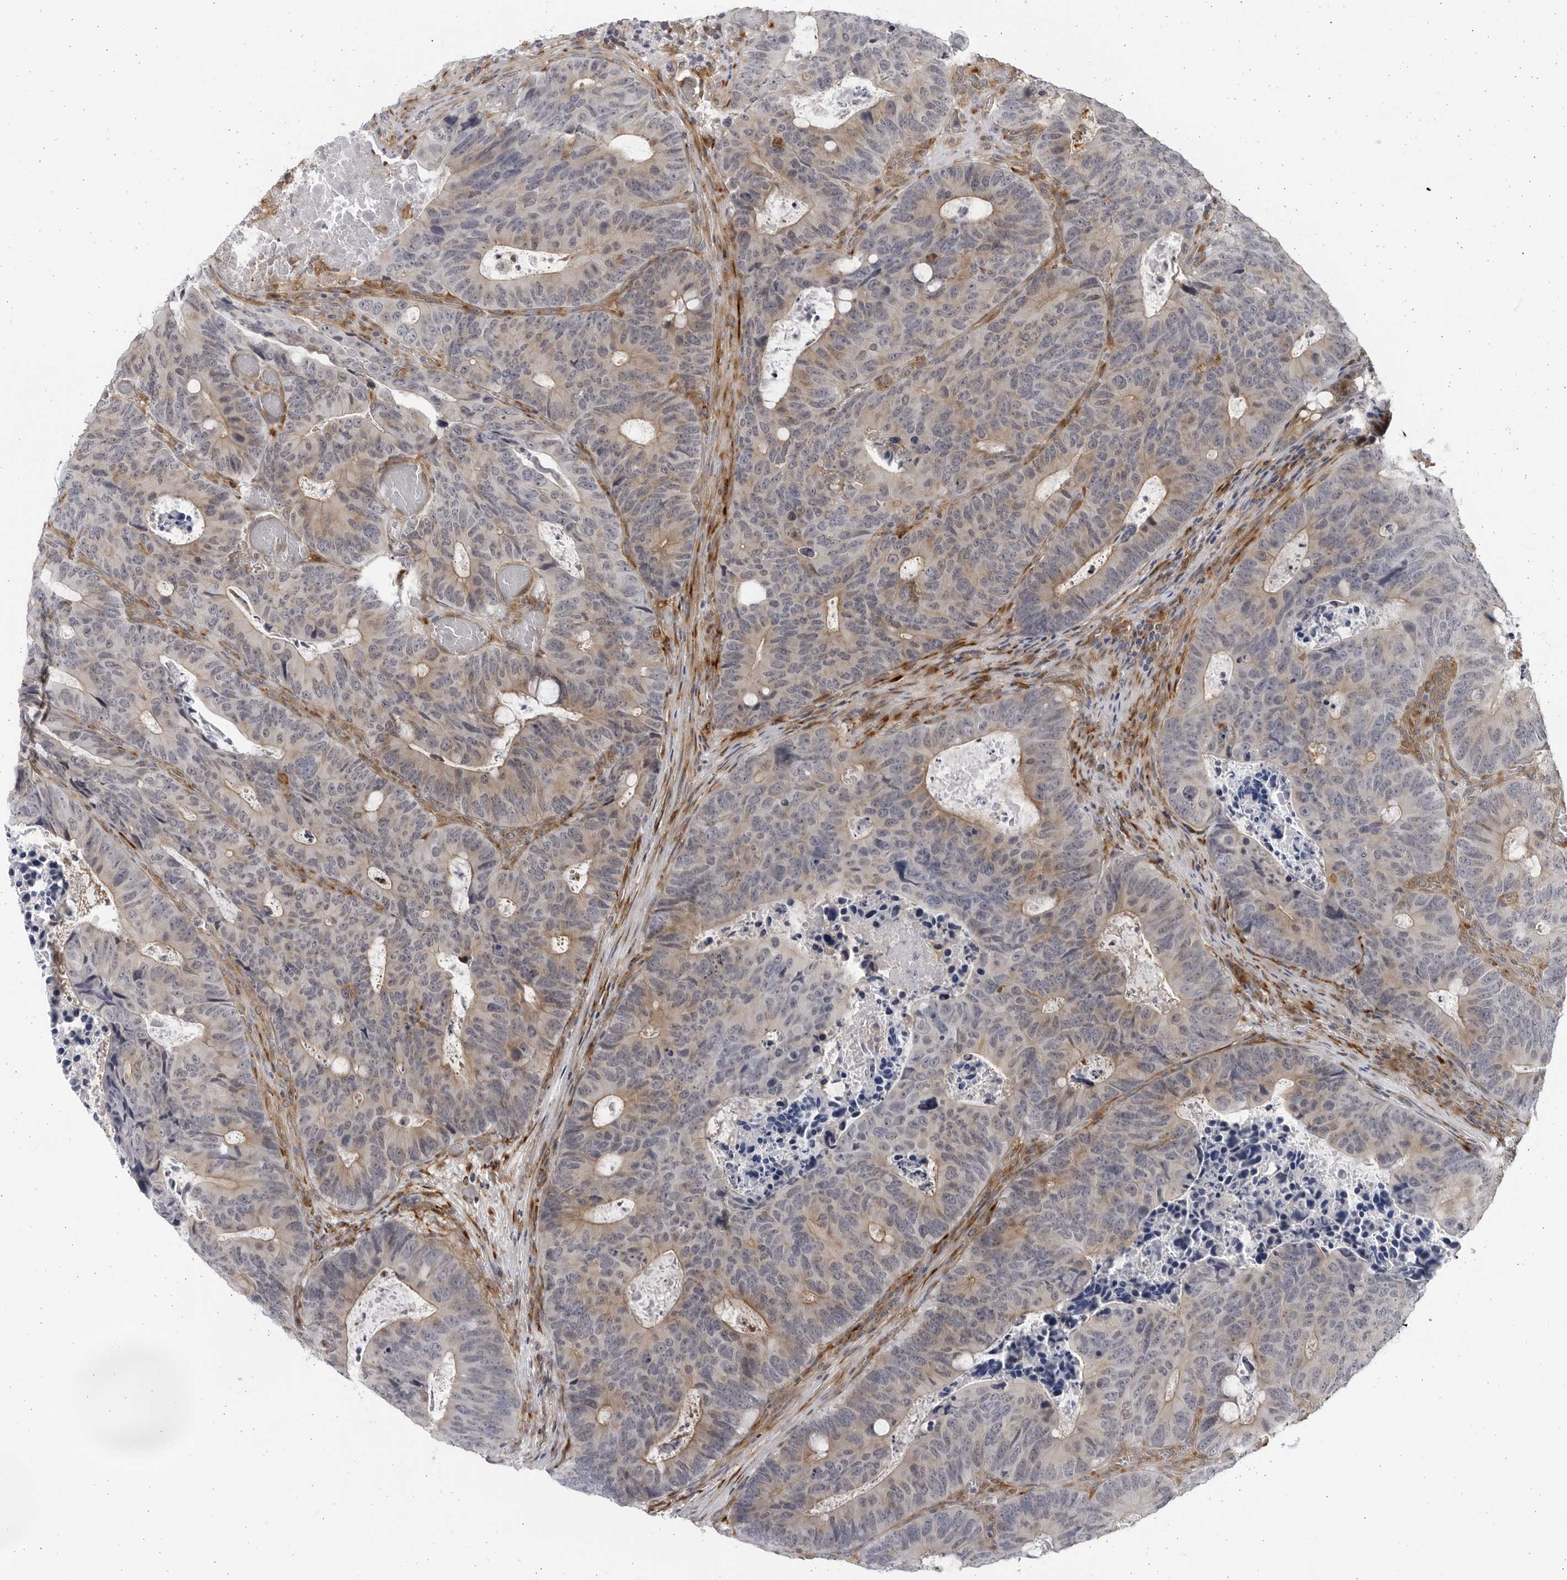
{"staining": {"intensity": "weak", "quantity": "<25%", "location": "cytoplasmic/membranous"}, "tissue": "colorectal cancer", "cell_type": "Tumor cells", "image_type": "cancer", "snomed": [{"axis": "morphology", "description": "Adenocarcinoma, NOS"}, {"axis": "topography", "description": "Colon"}], "caption": "Immunohistochemistry (IHC) photomicrograph of human adenocarcinoma (colorectal) stained for a protein (brown), which demonstrates no staining in tumor cells.", "gene": "BMP2K", "patient": {"sex": "male", "age": 87}}